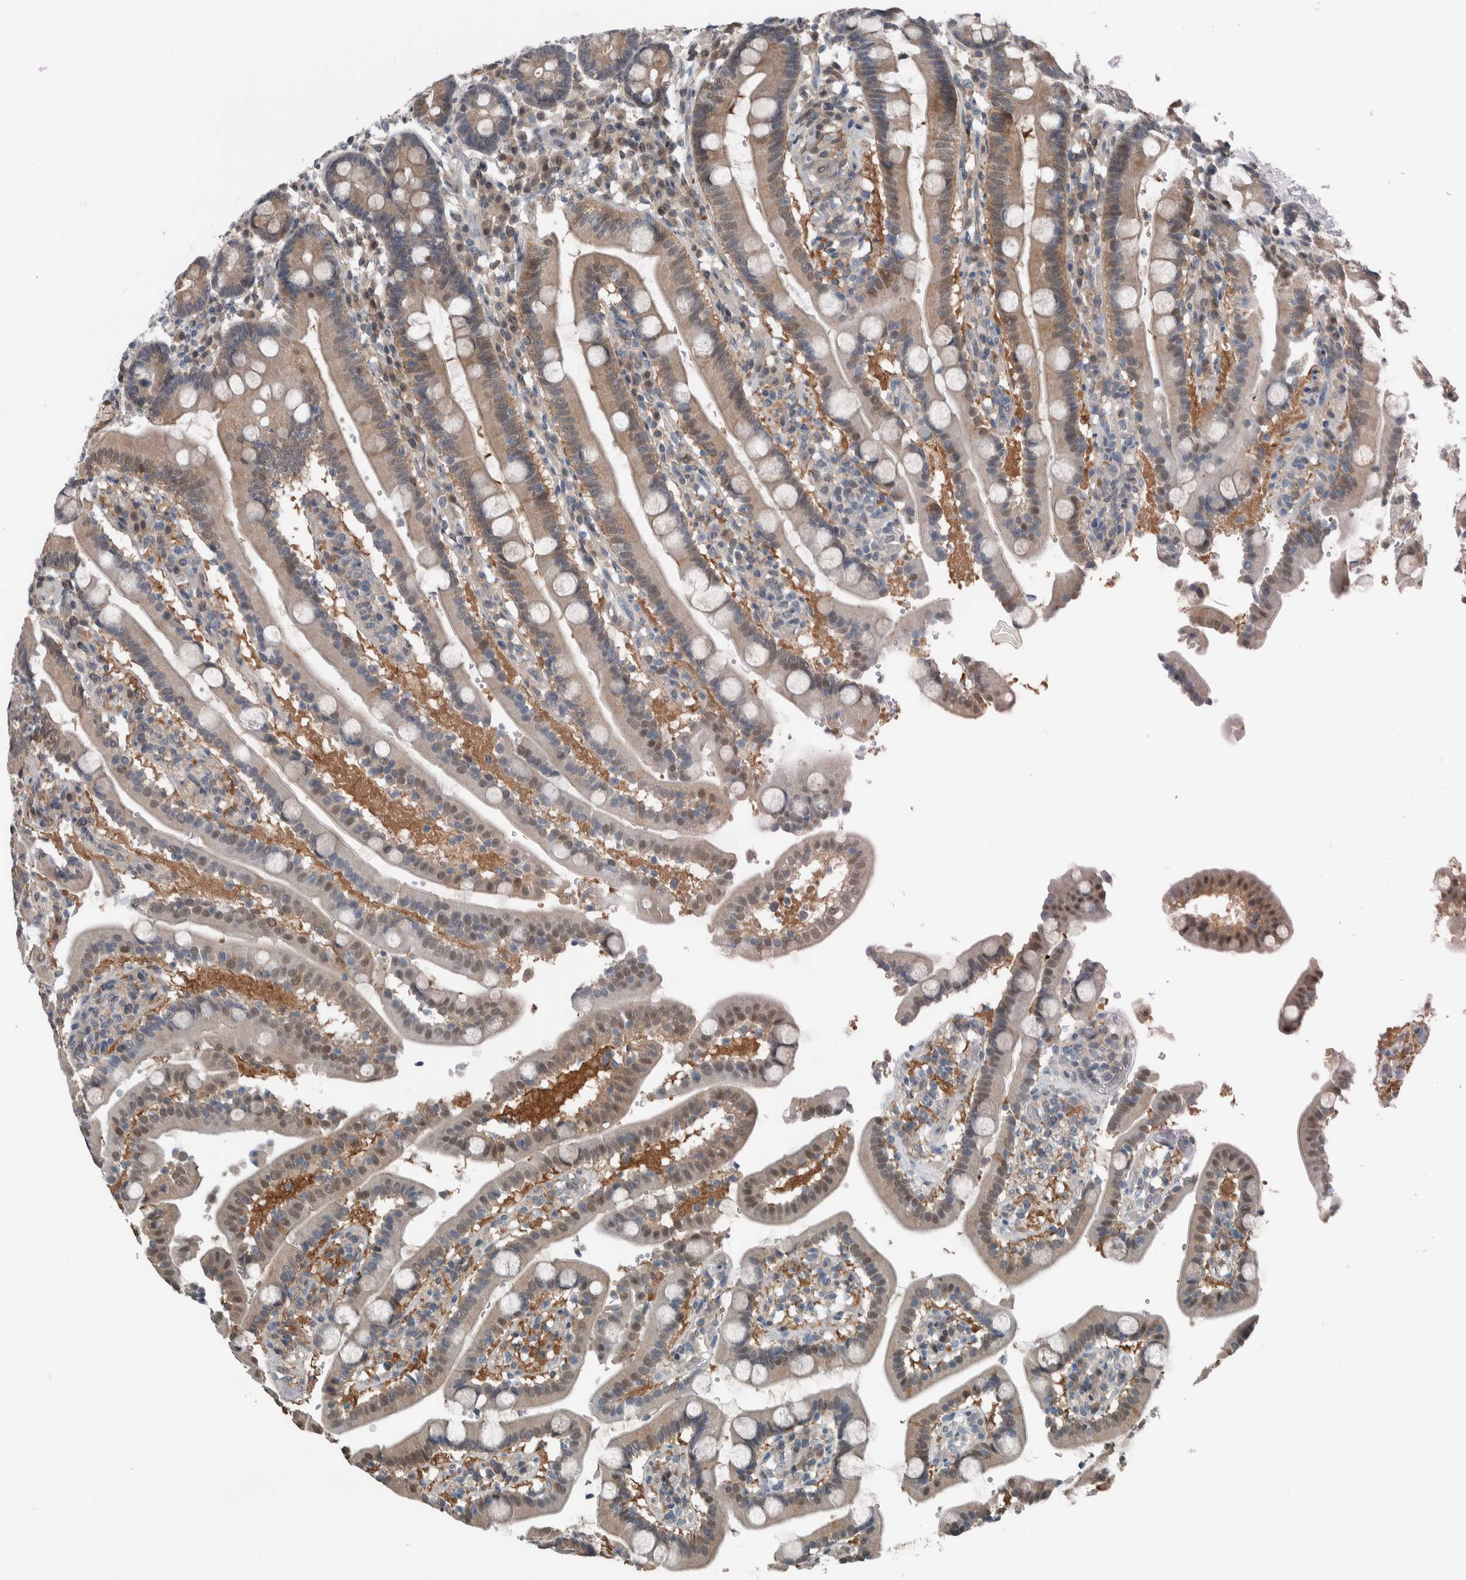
{"staining": {"intensity": "weak", "quantity": ">75%", "location": "cytoplasmic/membranous,nuclear"}, "tissue": "duodenum", "cell_type": "Glandular cells", "image_type": "normal", "snomed": [{"axis": "morphology", "description": "Normal tissue, NOS"}, {"axis": "topography", "description": "Small intestine, NOS"}], "caption": "The micrograph displays immunohistochemical staining of unremarkable duodenum. There is weak cytoplasmic/membranous,nuclear staining is identified in approximately >75% of glandular cells. The protein is shown in brown color, while the nuclei are stained blue.", "gene": "ALAD", "patient": {"sex": "female", "age": 71}}